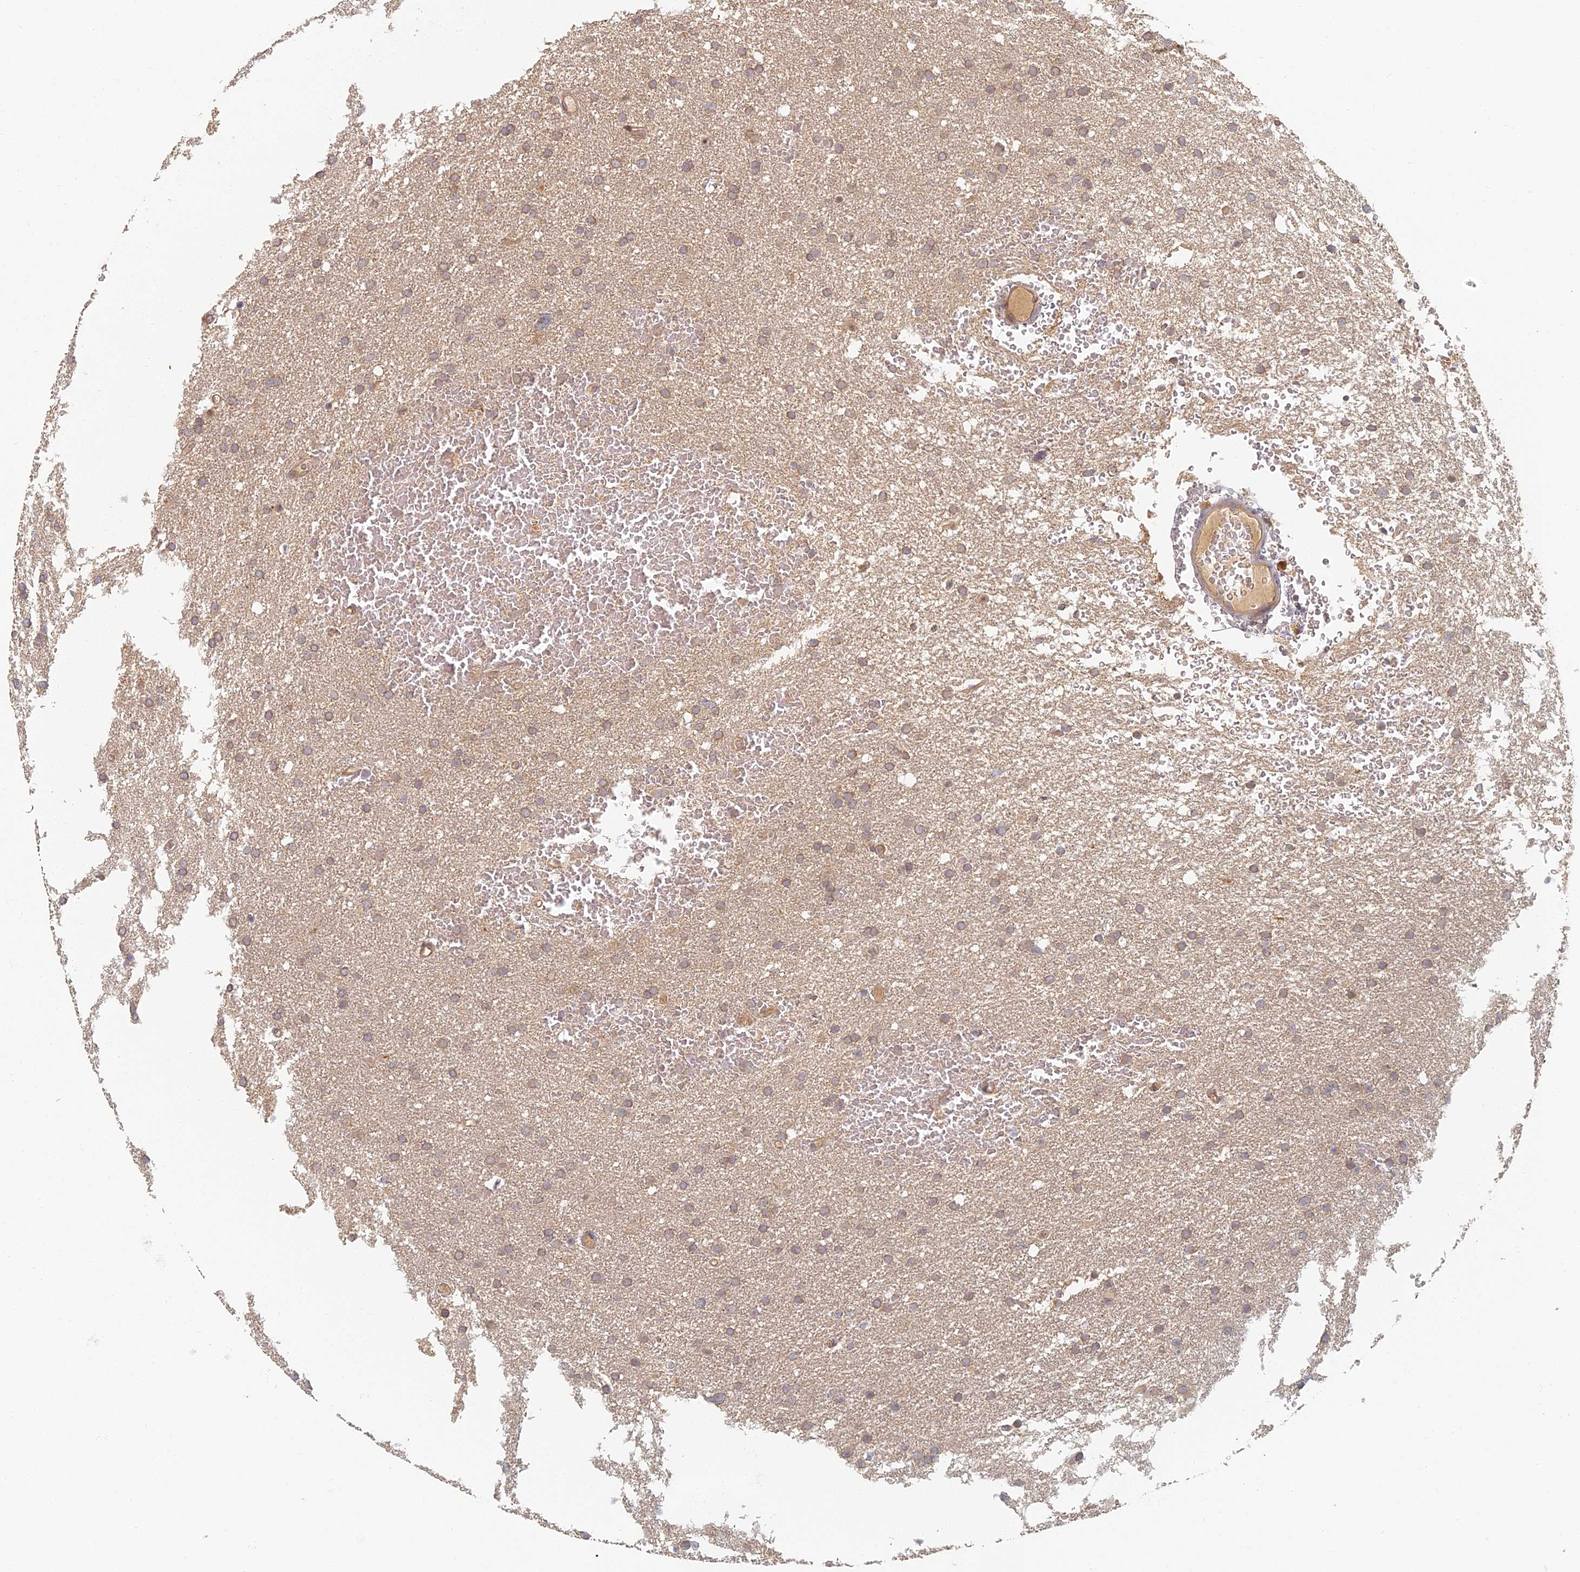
{"staining": {"intensity": "weak", "quantity": ">75%", "location": "cytoplasmic/membranous"}, "tissue": "glioma", "cell_type": "Tumor cells", "image_type": "cancer", "snomed": [{"axis": "morphology", "description": "Glioma, malignant, High grade"}, {"axis": "topography", "description": "Cerebral cortex"}], "caption": "High-power microscopy captured an immunohistochemistry histopathology image of glioma, revealing weak cytoplasmic/membranous staining in approximately >75% of tumor cells. (DAB IHC with brightfield microscopy, high magnification).", "gene": "INO80D", "patient": {"sex": "female", "age": 36}}